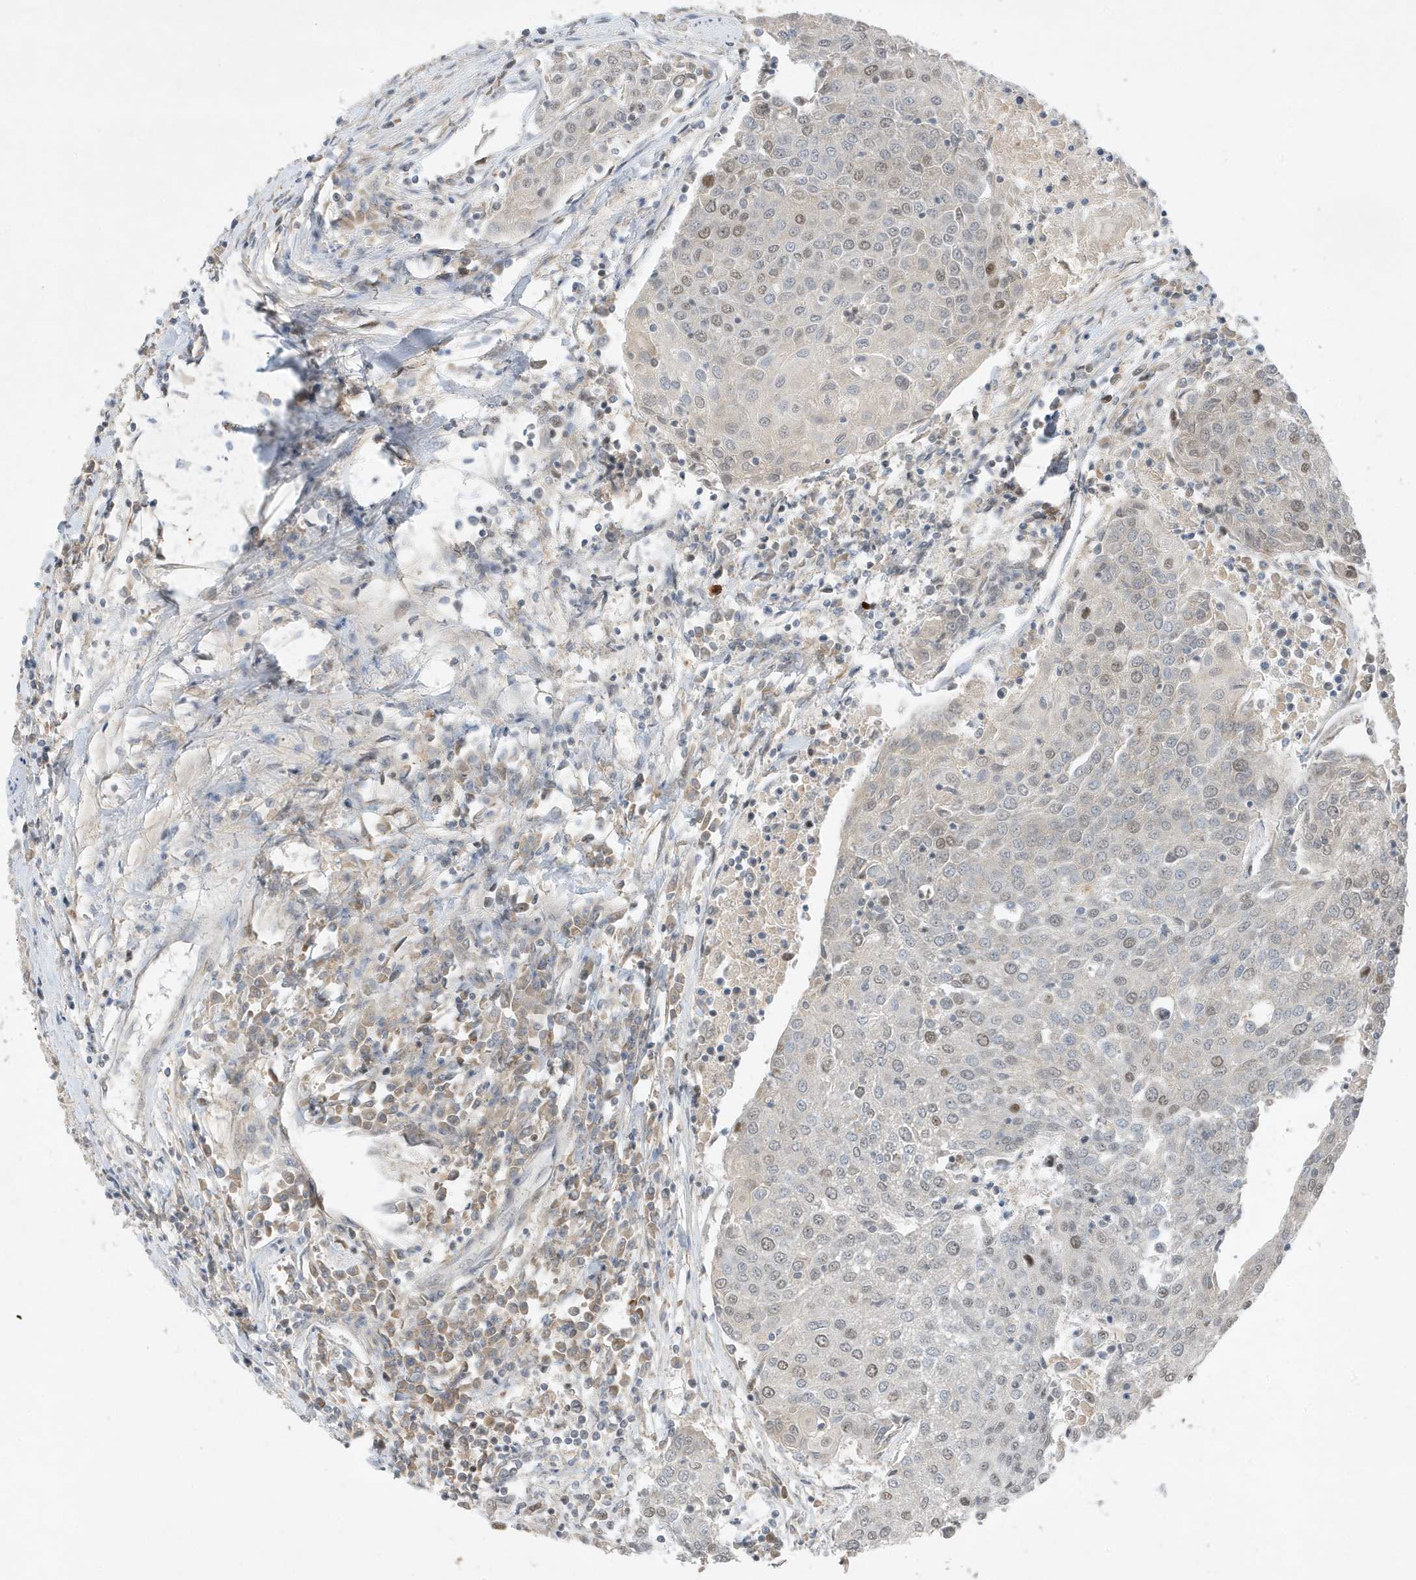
{"staining": {"intensity": "weak", "quantity": "<25%", "location": "nuclear"}, "tissue": "urothelial cancer", "cell_type": "Tumor cells", "image_type": "cancer", "snomed": [{"axis": "morphology", "description": "Urothelial carcinoma, High grade"}, {"axis": "topography", "description": "Urinary bladder"}], "caption": "Tumor cells are negative for brown protein staining in high-grade urothelial carcinoma.", "gene": "MAST3", "patient": {"sex": "female", "age": 85}}